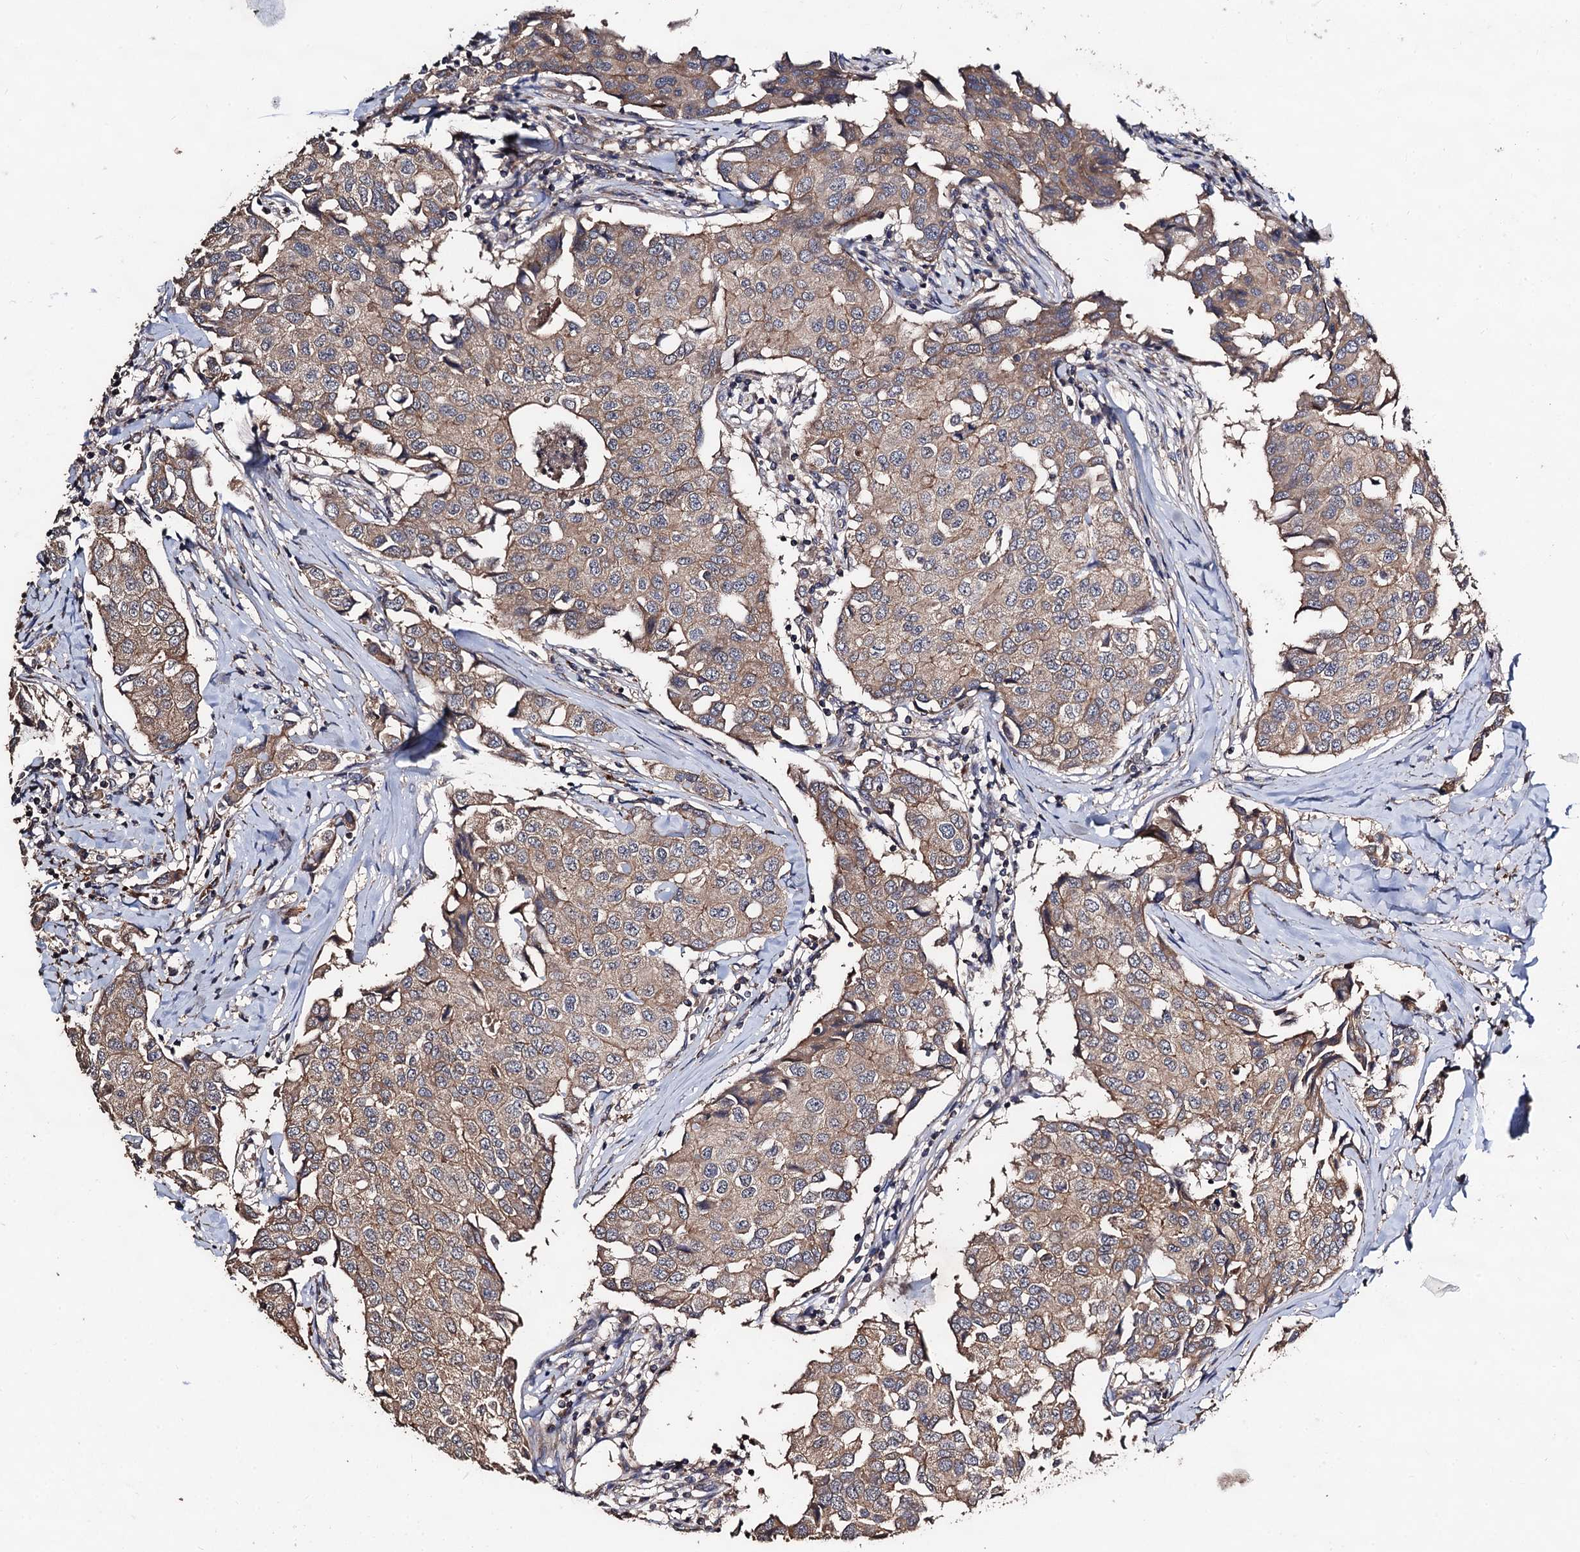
{"staining": {"intensity": "weak", "quantity": ">75%", "location": "cytoplasmic/membranous"}, "tissue": "breast cancer", "cell_type": "Tumor cells", "image_type": "cancer", "snomed": [{"axis": "morphology", "description": "Duct carcinoma"}, {"axis": "topography", "description": "Breast"}], "caption": "The immunohistochemical stain shows weak cytoplasmic/membranous positivity in tumor cells of breast invasive ductal carcinoma tissue.", "gene": "PPTC7", "patient": {"sex": "female", "age": 80}}